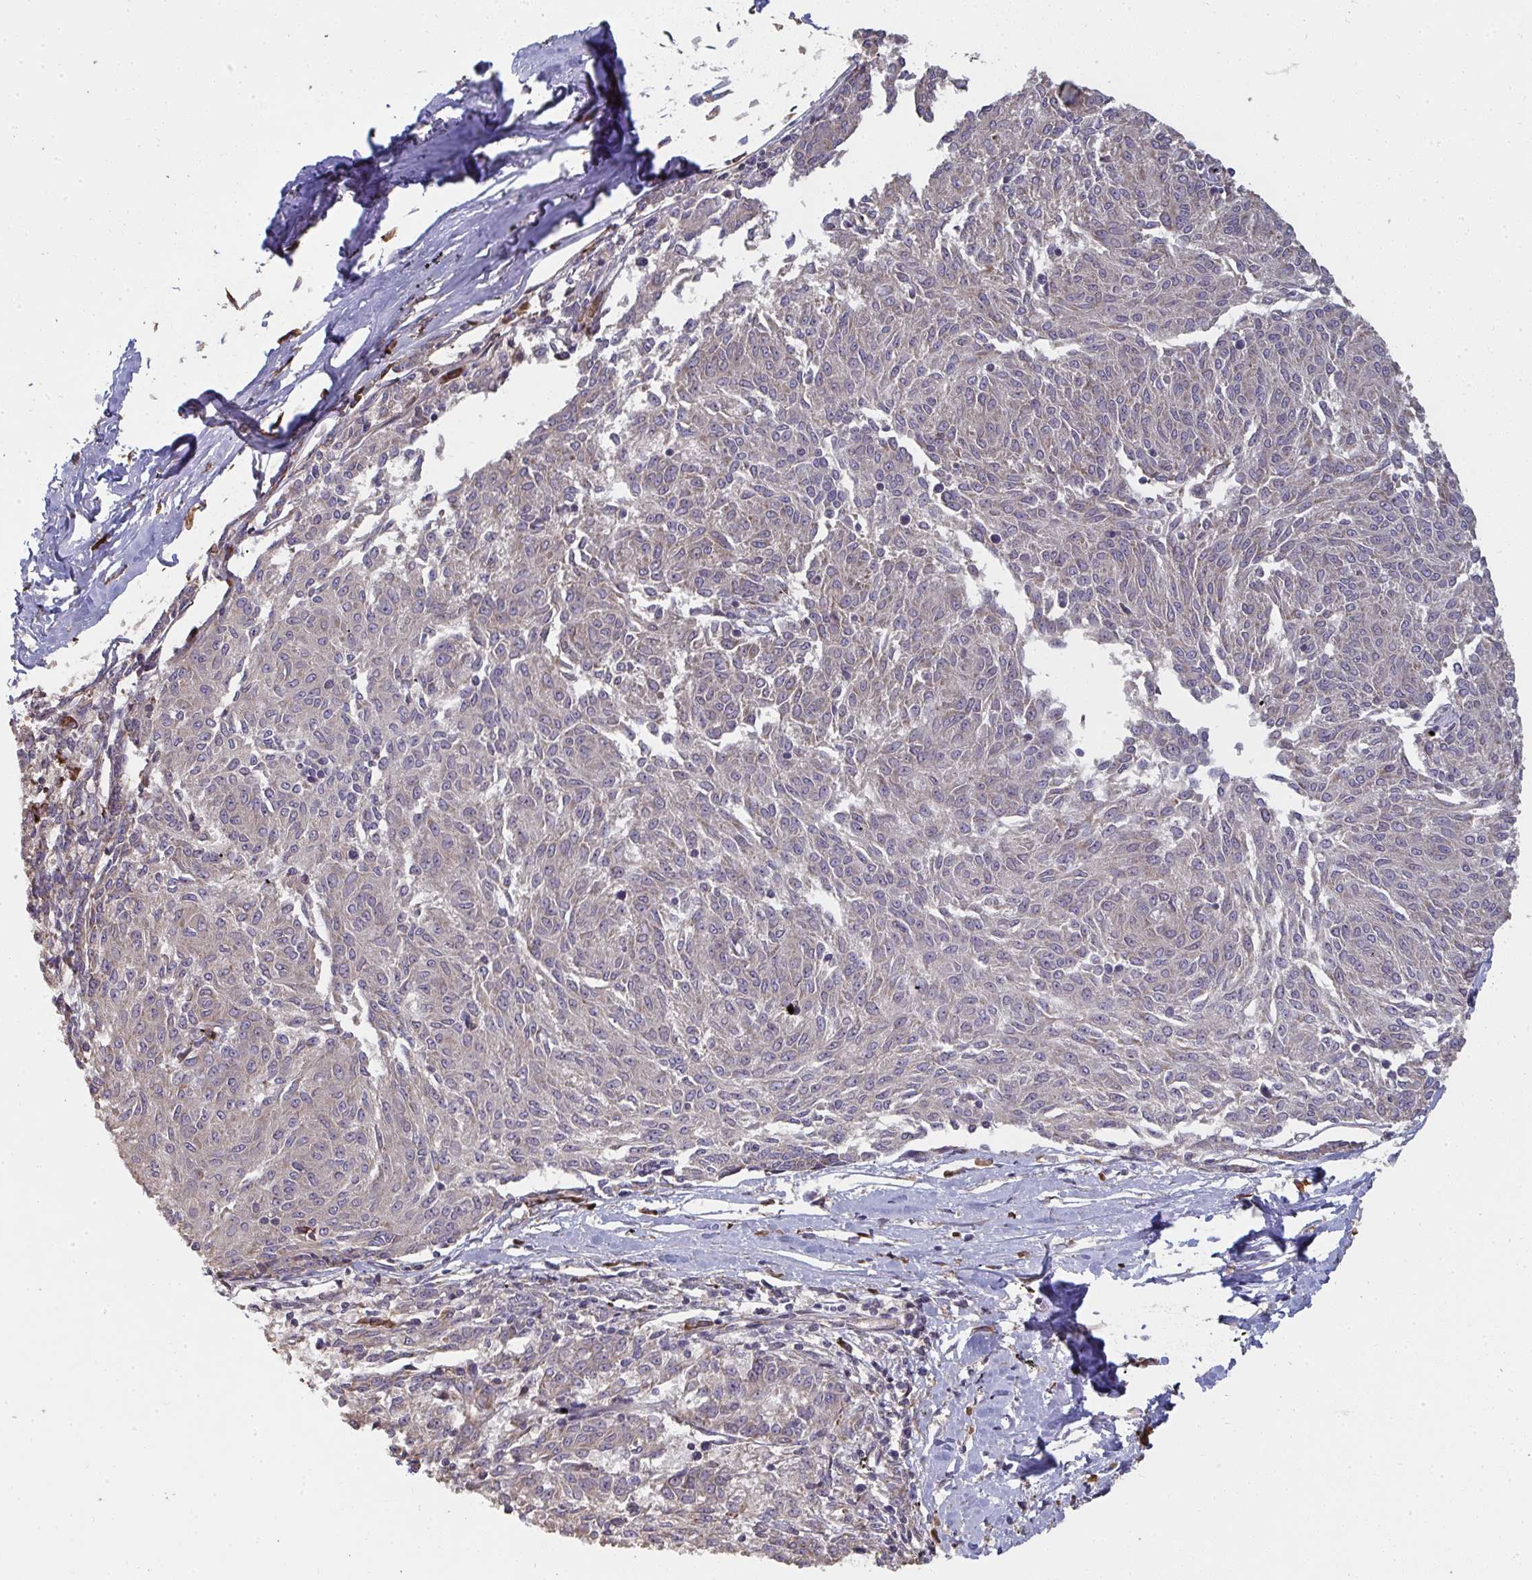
{"staining": {"intensity": "weak", "quantity": "25%-75%", "location": "cytoplasmic/membranous"}, "tissue": "melanoma", "cell_type": "Tumor cells", "image_type": "cancer", "snomed": [{"axis": "morphology", "description": "Malignant melanoma, NOS"}, {"axis": "topography", "description": "Skin"}], "caption": "A high-resolution histopathology image shows immunohistochemistry (IHC) staining of melanoma, which reveals weak cytoplasmic/membranous positivity in approximately 25%-75% of tumor cells.", "gene": "ZFYVE28", "patient": {"sex": "female", "age": 72}}